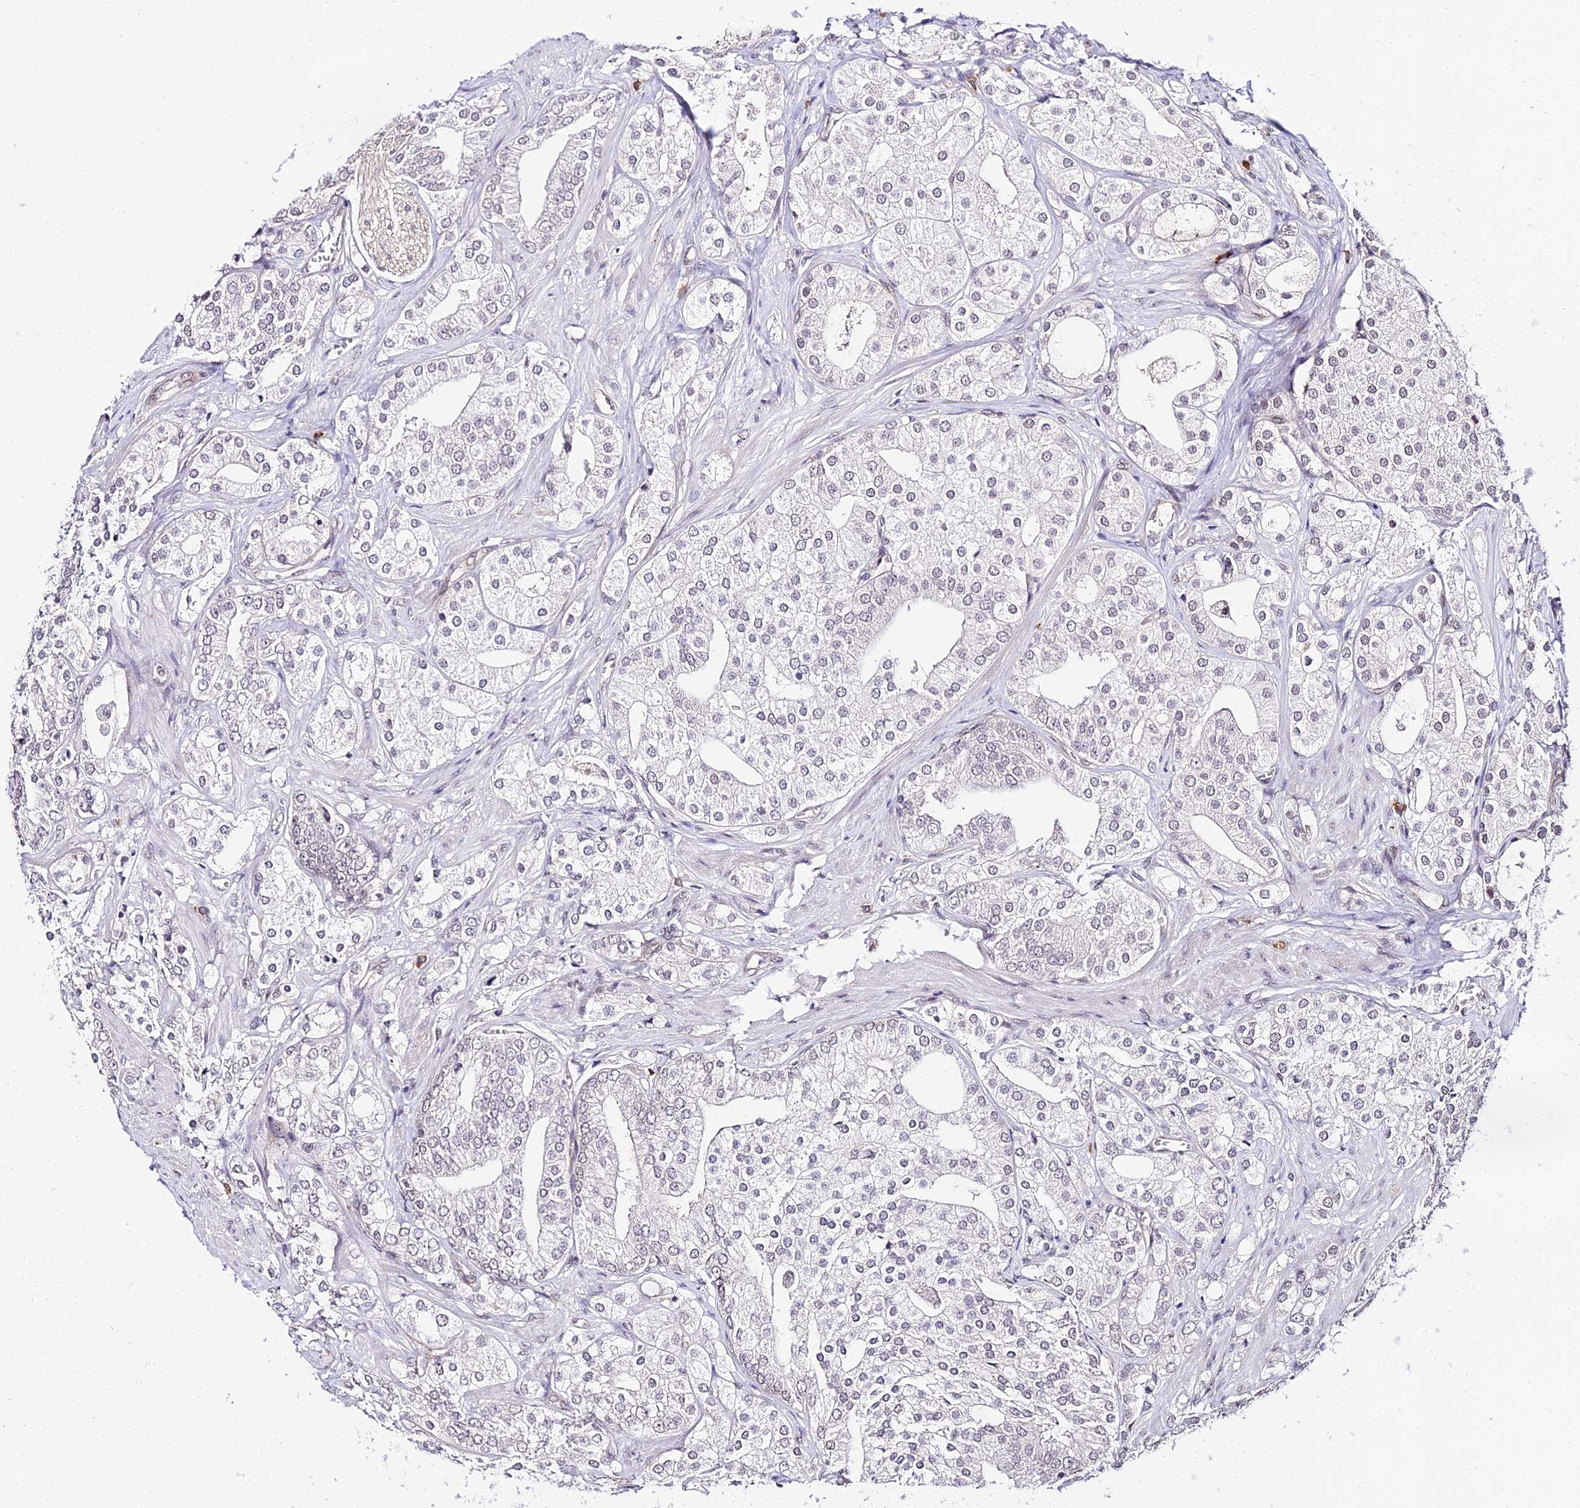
{"staining": {"intensity": "negative", "quantity": "none", "location": "none"}, "tissue": "prostate cancer", "cell_type": "Tumor cells", "image_type": "cancer", "snomed": [{"axis": "morphology", "description": "Adenocarcinoma, High grade"}, {"axis": "topography", "description": "Prostate"}], "caption": "IHC photomicrograph of neoplastic tissue: human prostate cancer stained with DAB displays no significant protein staining in tumor cells. The staining was performed using DAB to visualize the protein expression in brown, while the nuclei were stained in blue with hematoxylin (Magnification: 20x).", "gene": "POLR2I", "patient": {"sex": "male", "age": 50}}